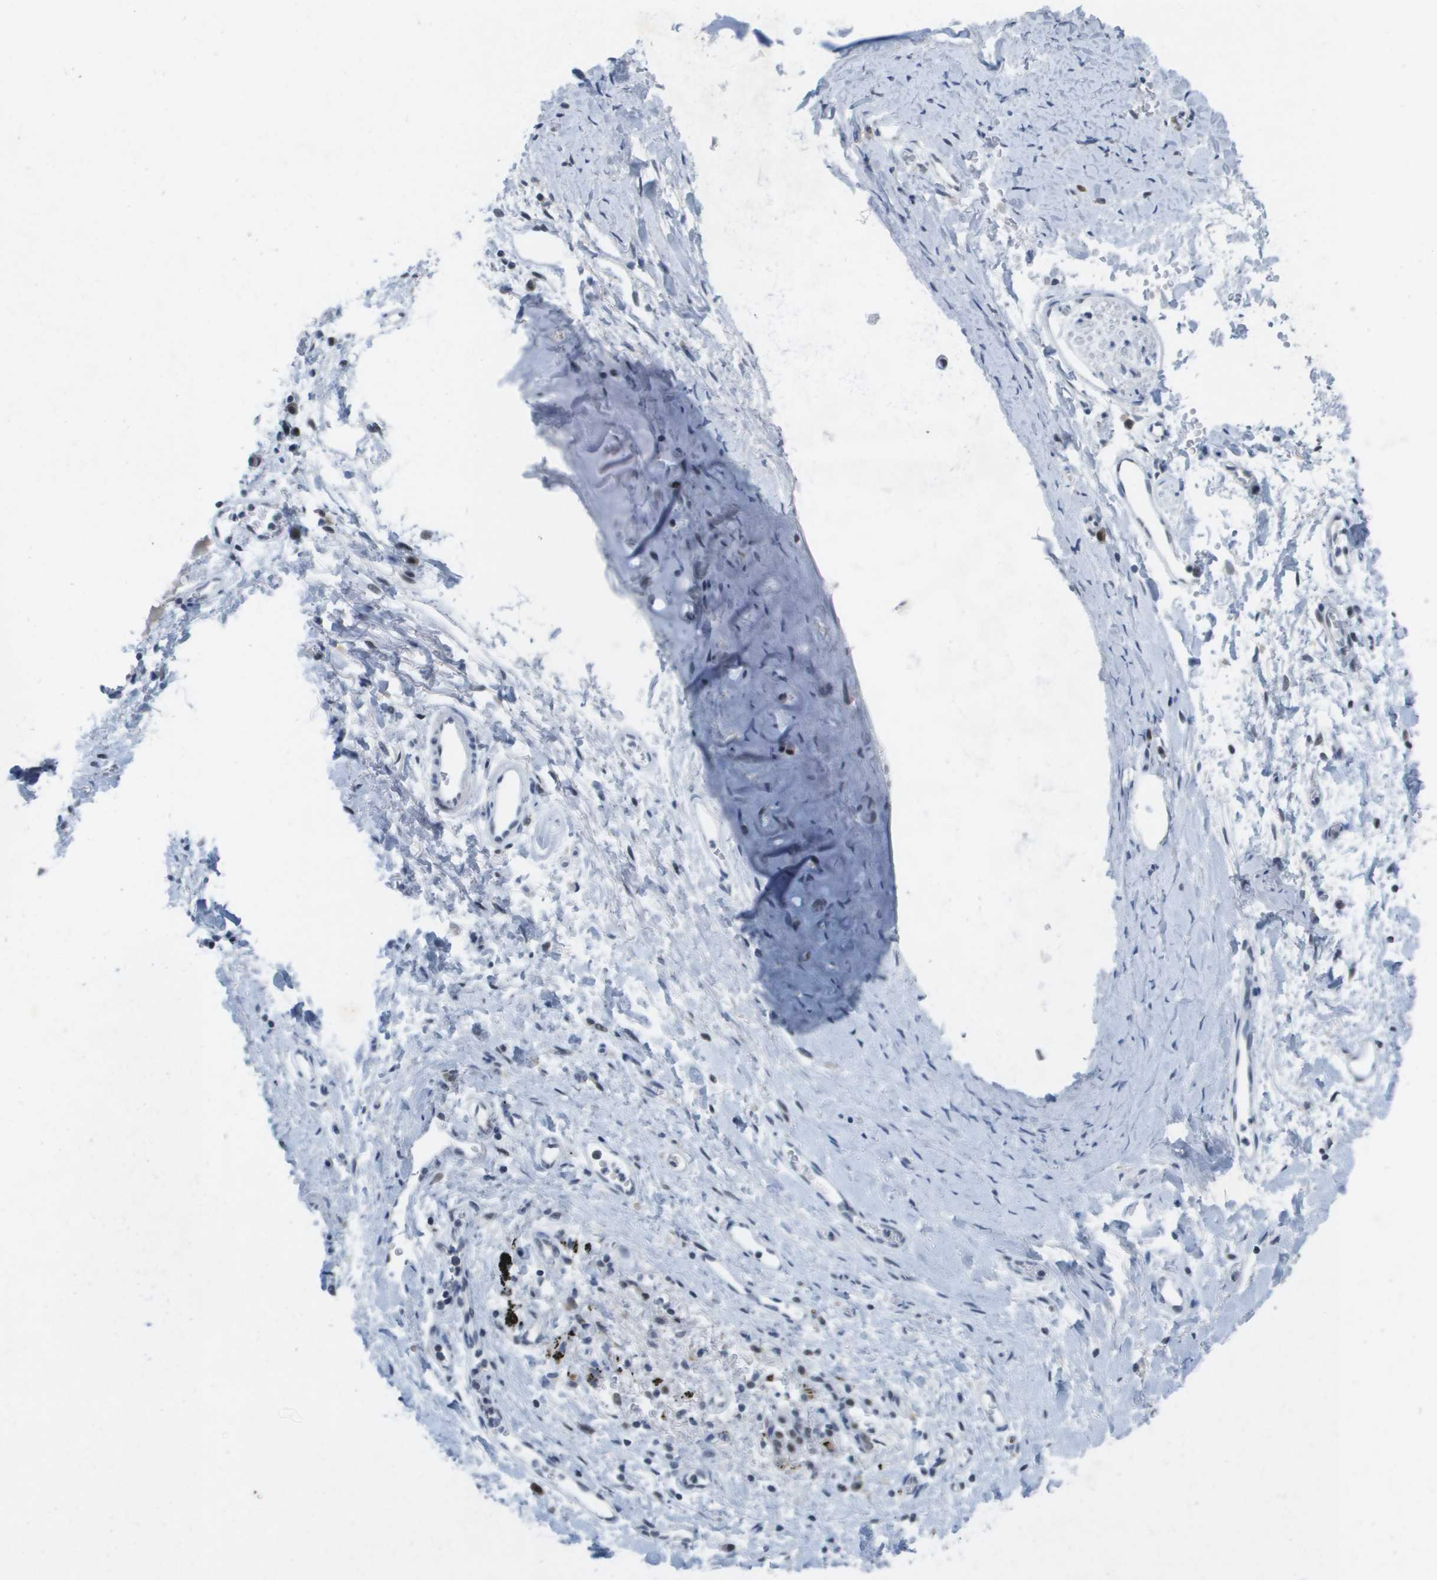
{"staining": {"intensity": "moderate", "quantity": "<25%", "location": "nuclear"}, "tissue": "adipose tissue", "cell_type": "Adipocytes", "image_type": "normal", "snomed": [{"axis": "morphology", "description": "Normal tissue, NOS"}, {"axis": "topography", "description": "Cartilage tissue"}, {"axis": "topography", "description": "Bronchus"}], "caption": "Moderate nuclear positivity is identified in about <25% of adipocytes in benign adipose tissue. The staining is performed using DAB (3,3'-diaminobenzidine) brown chromogen to label protein expression. The nuclei are counter-stained blue using hematoxylin.", "gene": "TP53RK", "patient": {"sex": "female", "age": 53}}